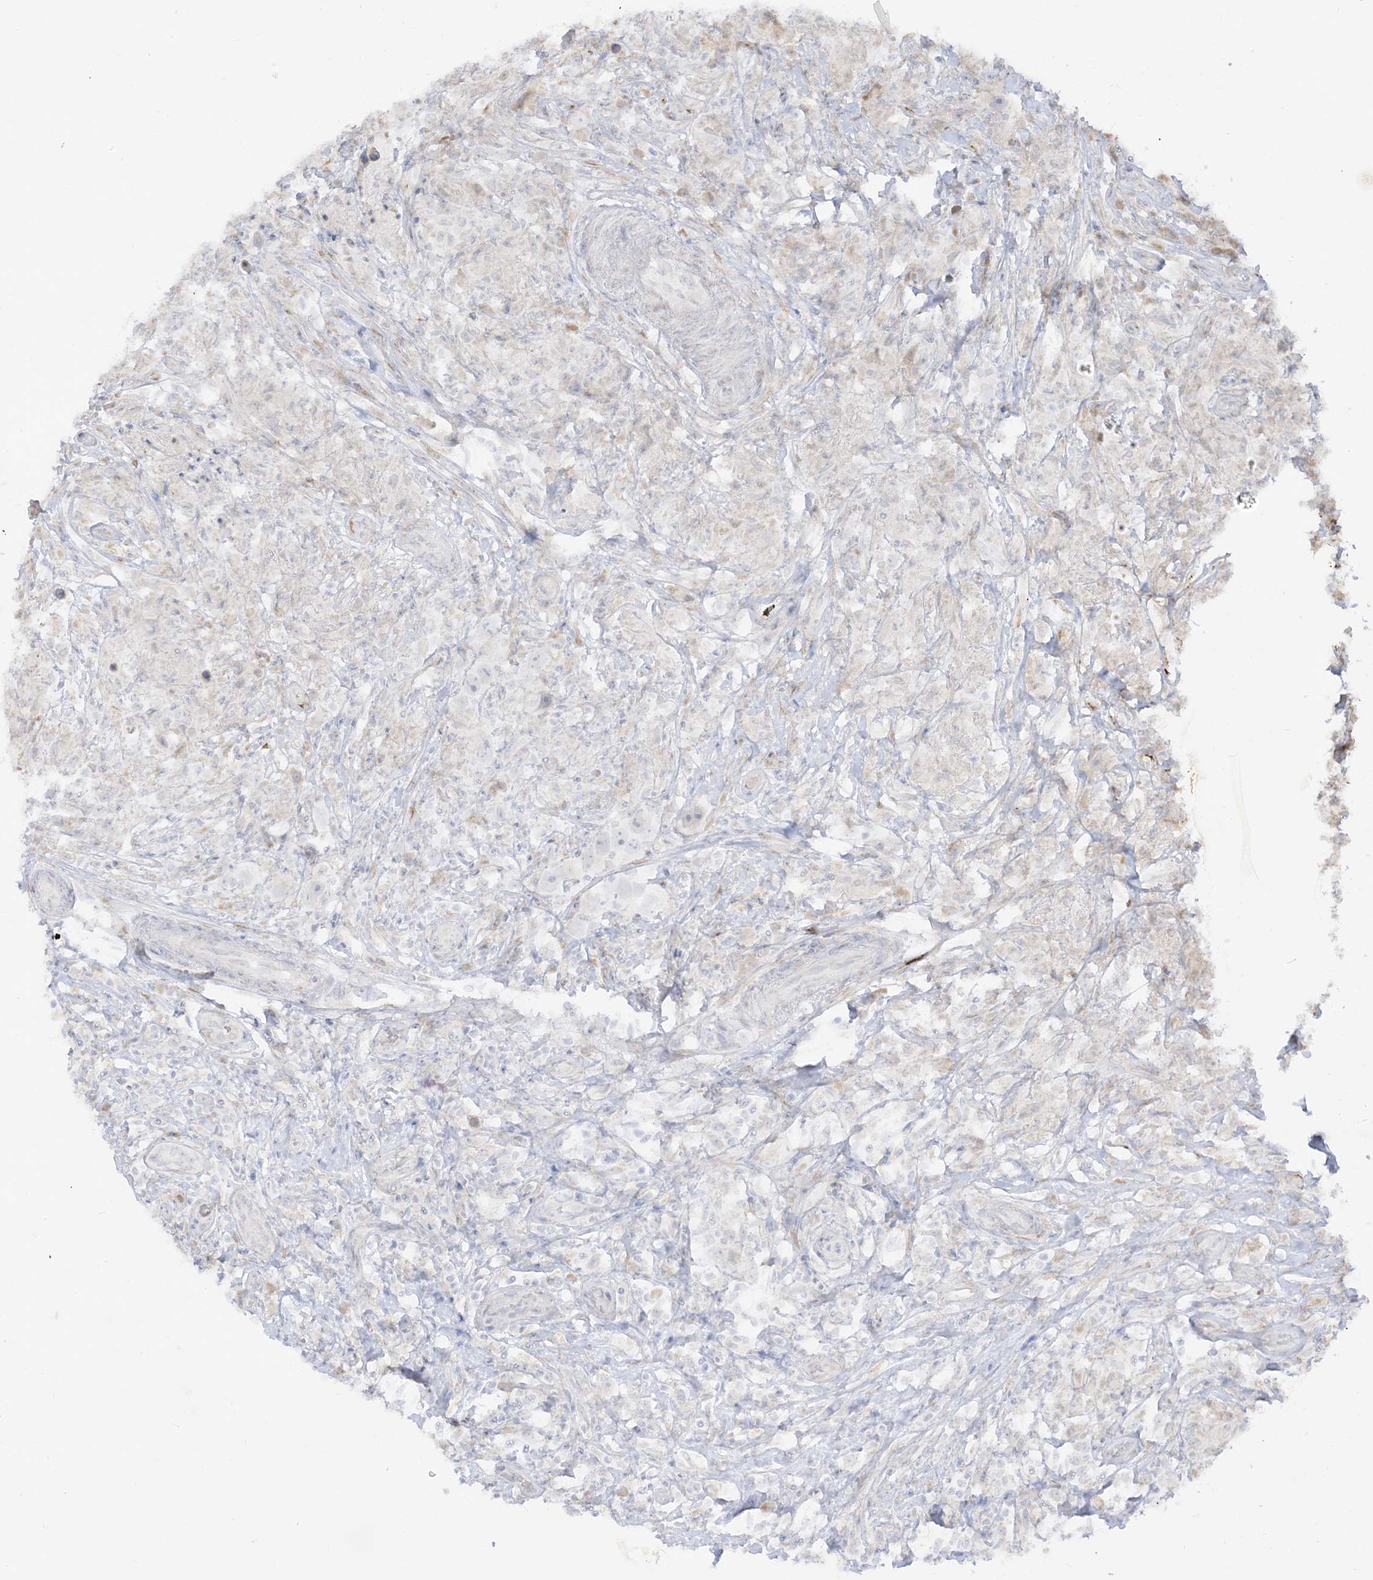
{"staining": {"intensity": "negative", "quantity": "none", "location": "none"}, "tissue": "testis cancer", "cell_type": "Tumor cells", "image_type": "cancer", "snomed": [{"axis": "morphology", "description": "Seminoma, NOS"}, {"axis": "topography", "description": "Testis"}], "caption": "This is an immunohistochemistry (IHC) image of testis cancer (seminoma). There is no expression in tumor cells.", "gene": "LOXL3", "patient": {"sex": "male", "age": 49}}